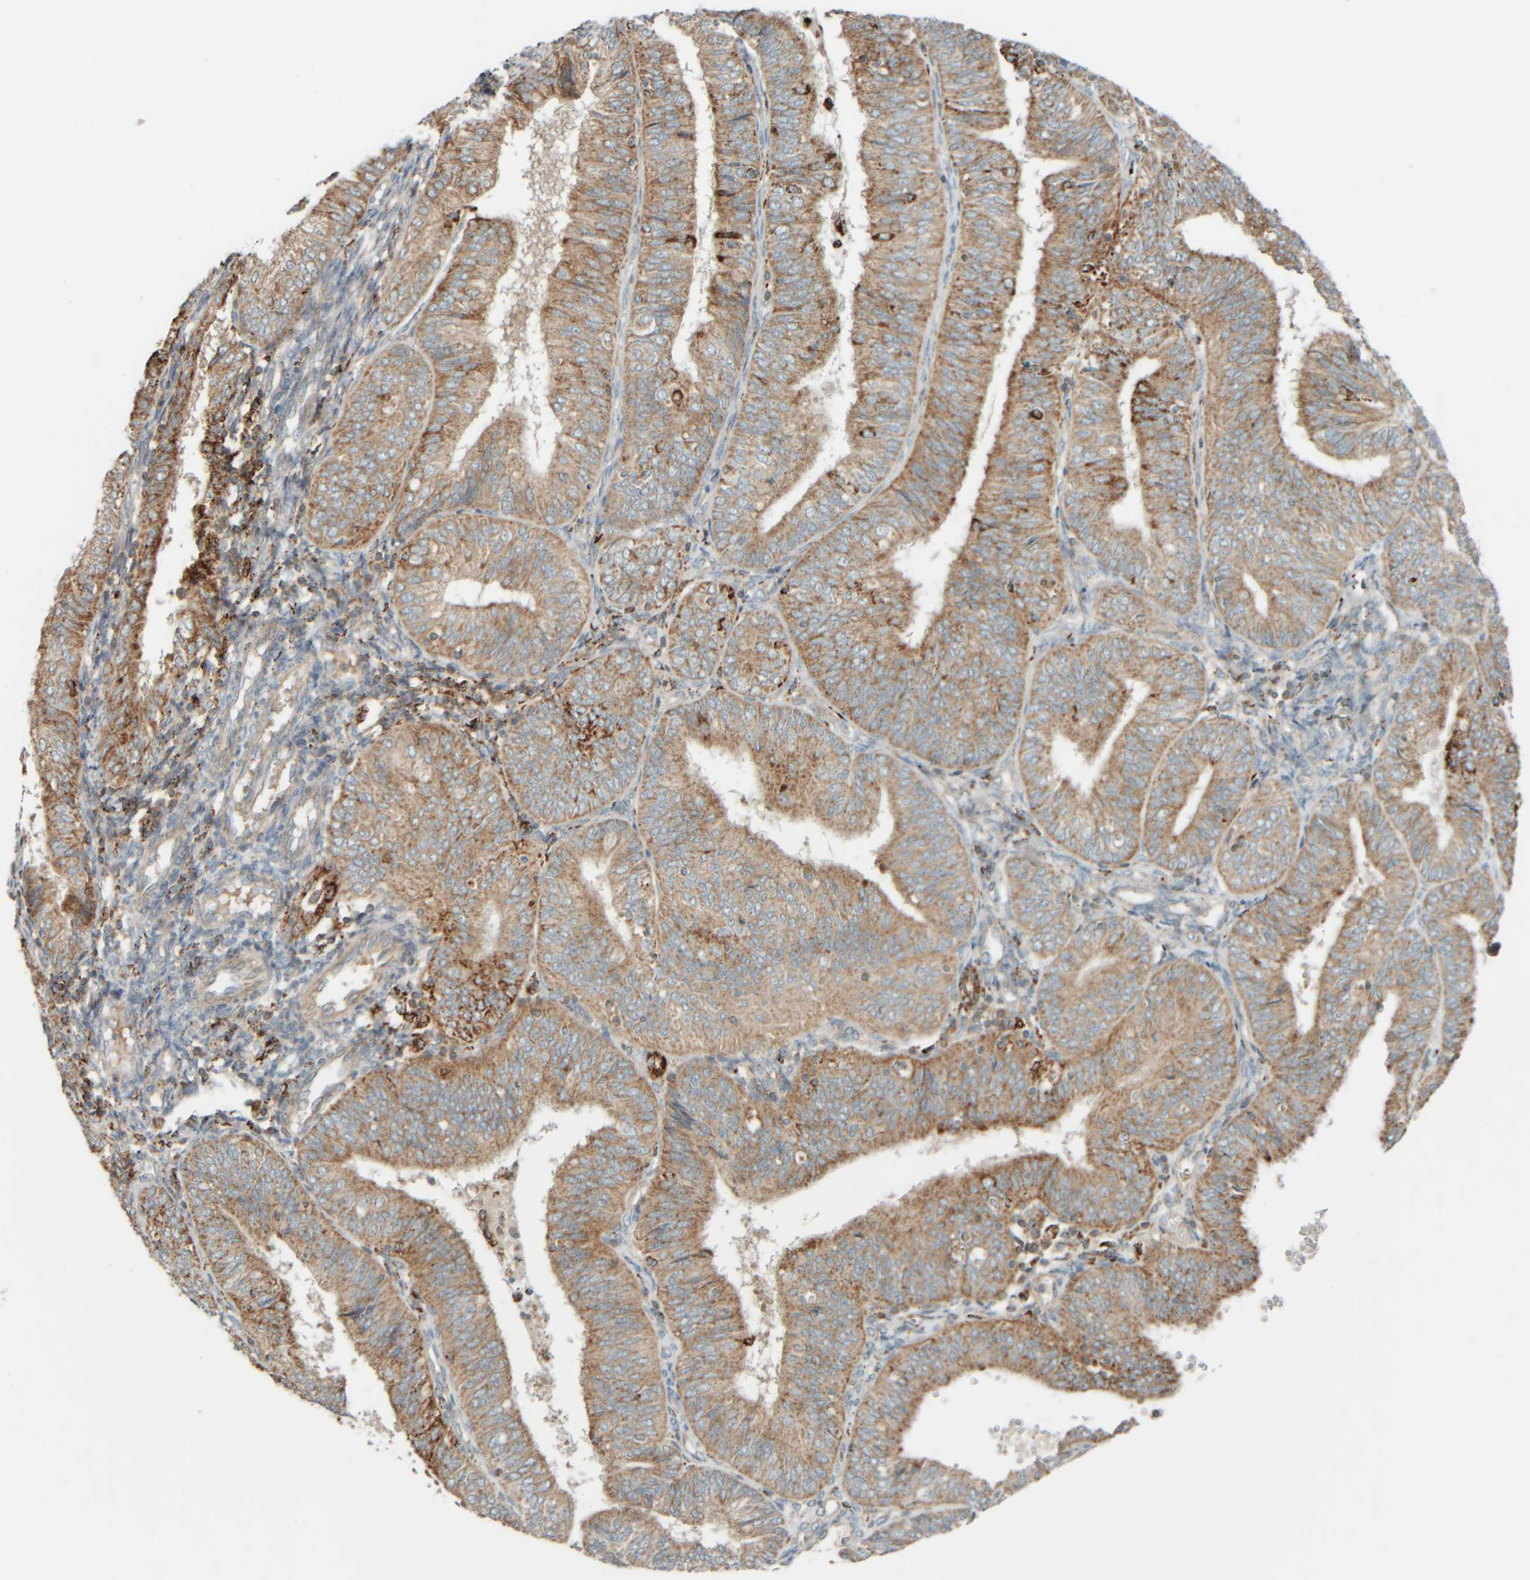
{"staining": {"intensity": "moderate", "quantity": ">75%", "location": "cytoplasmic/membranous"}, "tissue": "endometrial cancer", "cell_type": "Tumor cells", "image_type": "cancer", "snomed": [{"axis": "morphology", "description": "Adenocarcinoma, NOS"}, {"axis": "topography", "description": "Endometrium"}], "caption": "Tumor cells display moderate cytoplasmic/membranous expression in approximately >75% of cells in endometrial cancer (adenocarcinoma).", "gene": "SPAG5", "patient": {"sex": "female", "age": 58}}